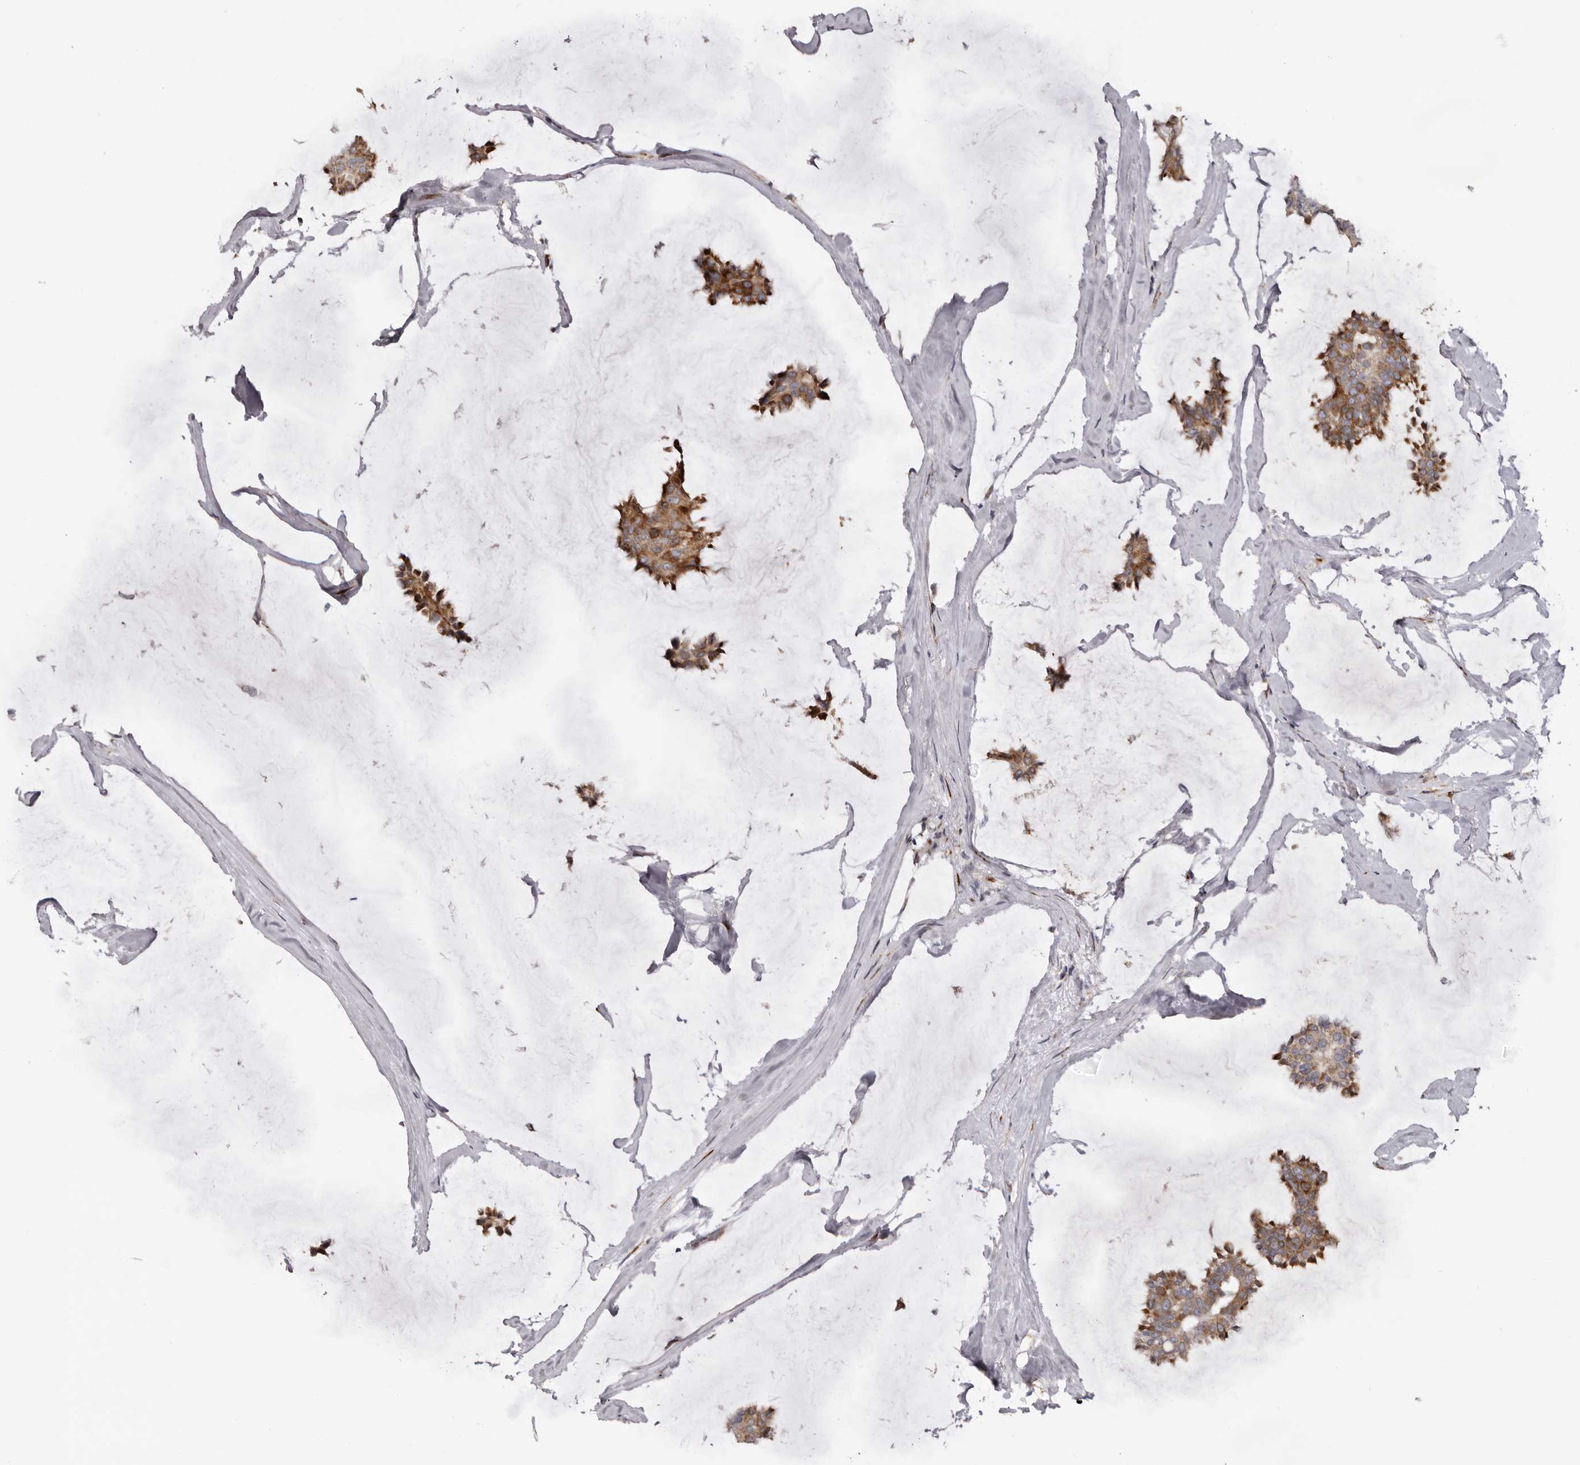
{"staining": {"intensity": "moderate", "quantity": ">75%", "location": "cytoplasmic/membranous"}, "tissue": "breast cancer", "cell_type": "Tumor cells", "image_type": "cancer", "snomed": [{"axis": "morphology", "description": "Duct carcinoma"}, {"axis": "topography", "description": "Breast"}], "caption": "Immunohistochemistry of human intraductal carcinoma (breast) exhibits medium levels of moderate cytoplasmic/membranous expression in approximately >75% of tumor cells. (Brightfield microscopy of DAB IHC at high magnification).", "gene": "PIGX", "patient": {"sex": "female", "age": 93}}